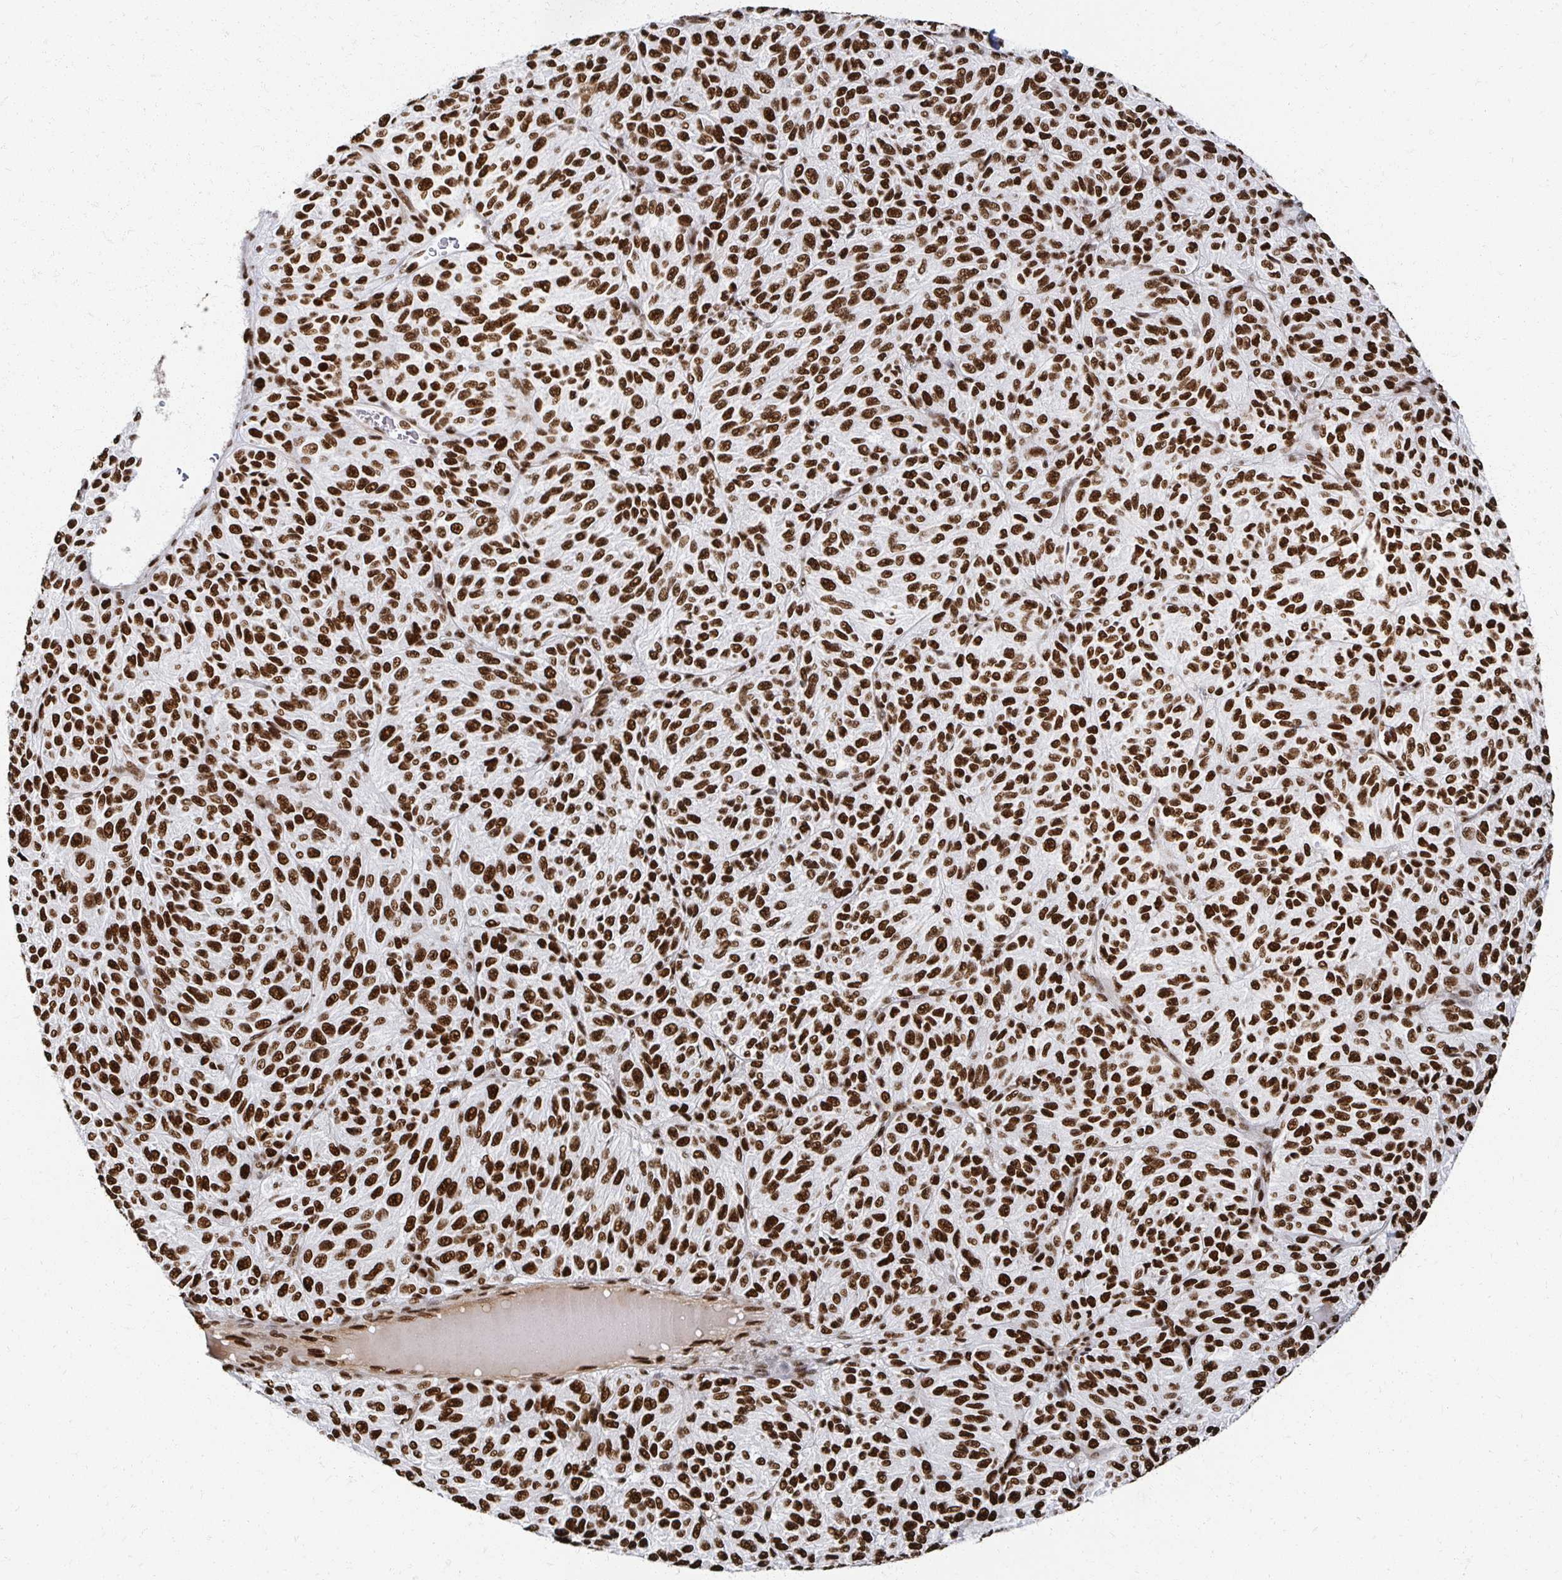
{"staining": {"intensity": "strong", "quantity": ">75%", "location": "nuclear"}, "tissue": "melanoma", "cell_type": "Tumor cells", "image_type": "cancer", "snomed": [{"axis": "morphology", "description": "Malignant melanoma, Metastatic site"}, {"axis": "topography", "description": "Brain"}], "caption": "Human melanoma stained with a brown dye exhibits strong nuclear positive staining in about >75% of tumor cells.", "gene": "RBBP7", "patient": {"sex": "female", "age": 56}}